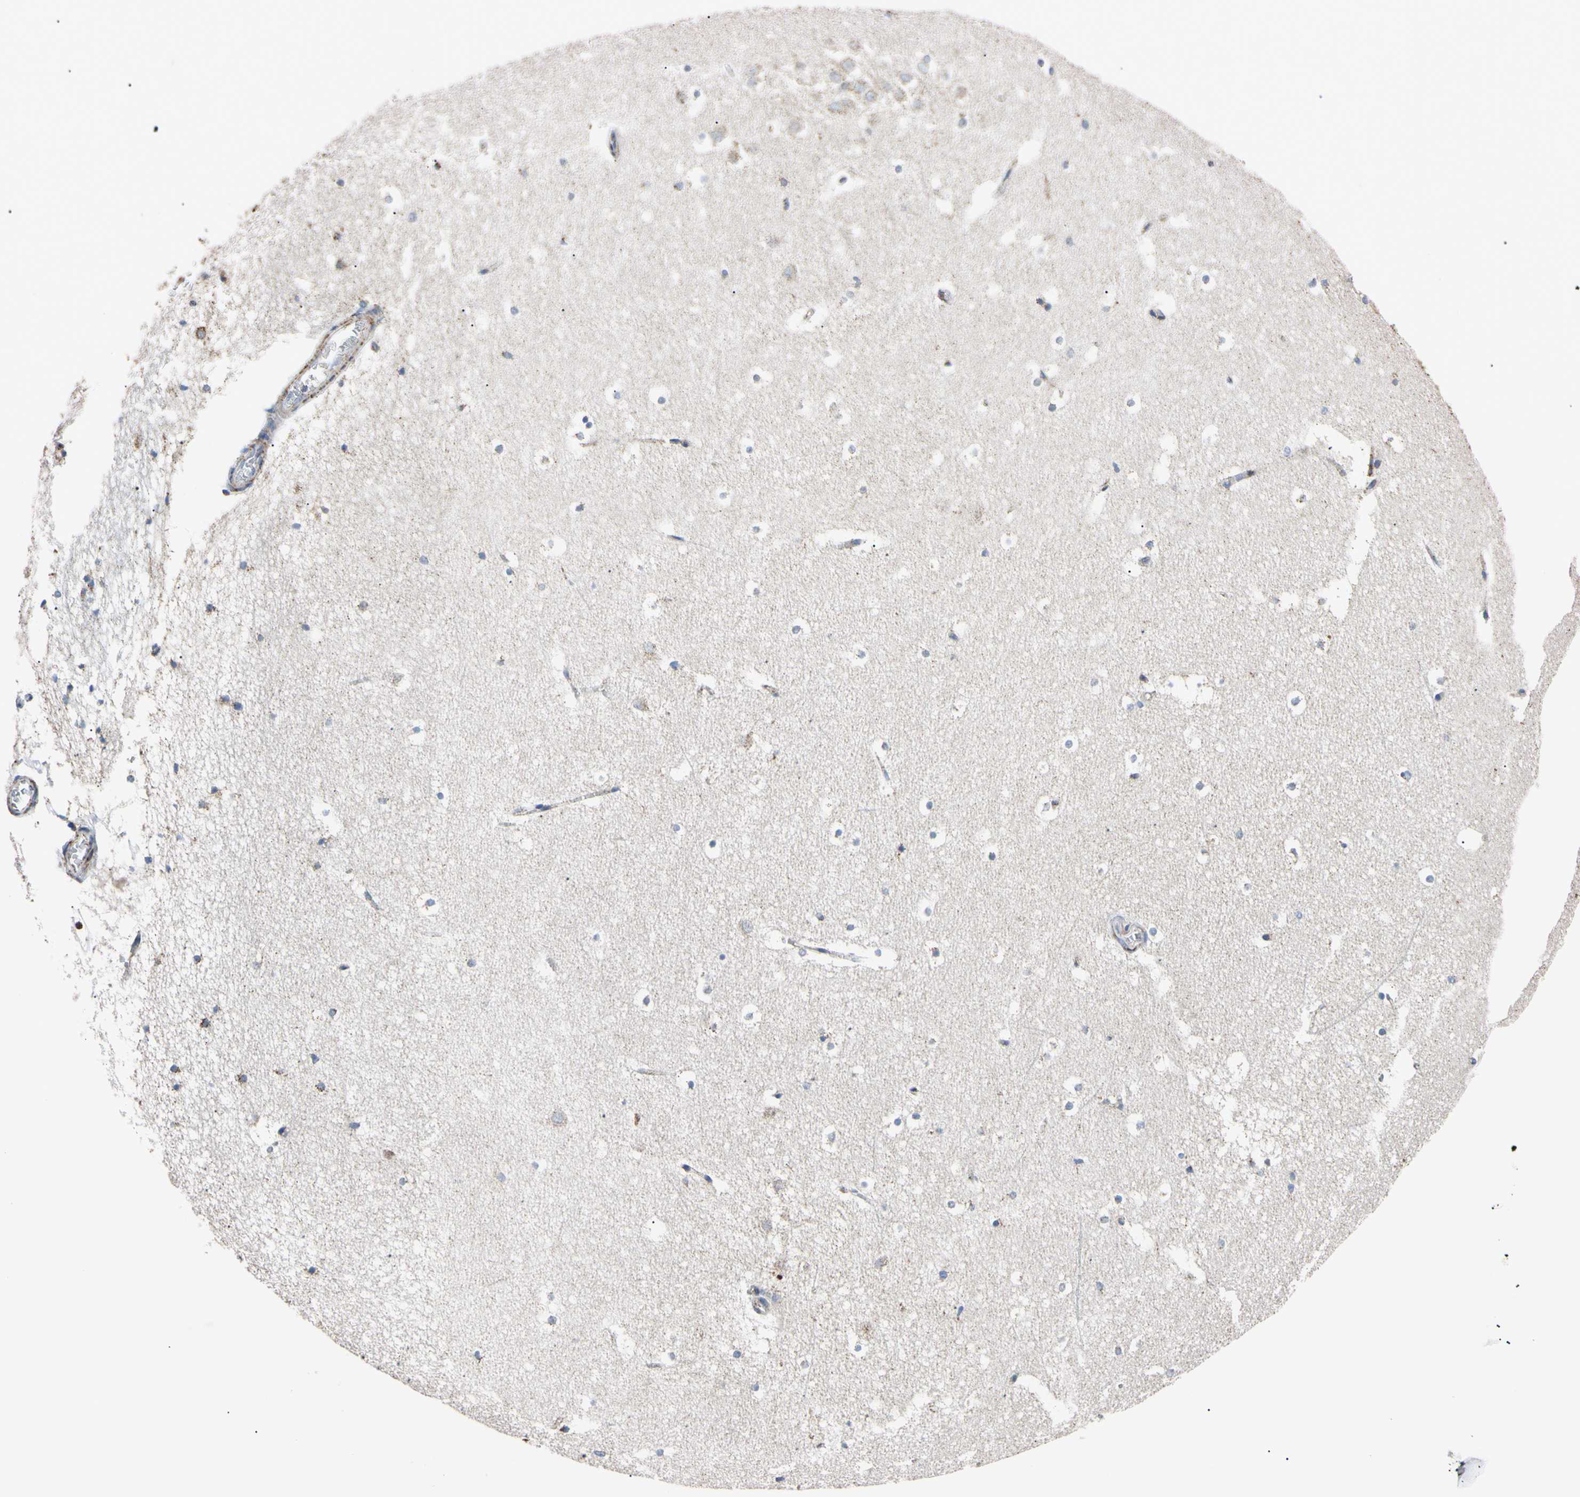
{"staining": {"intensity": "moderate", "quantity": "<25%", "location": "cytoplasmic/membranous"}, "tissue": "hippocampus", "cell_type": "Glial cells", "image_type": "normal", "snomed": [{"axis": "morphology", "description": "Normal tissue, NOS"}, {"axis": "topography", "description": "Hippocampus"}], "caption": "Human hippocampus stained with a brown dye reveals moderate cytoplasmic/membranous positive positivity in about <25% of glial cells.", "gene": "CLPP", "patient": {"sex": "male", "age": 45}}